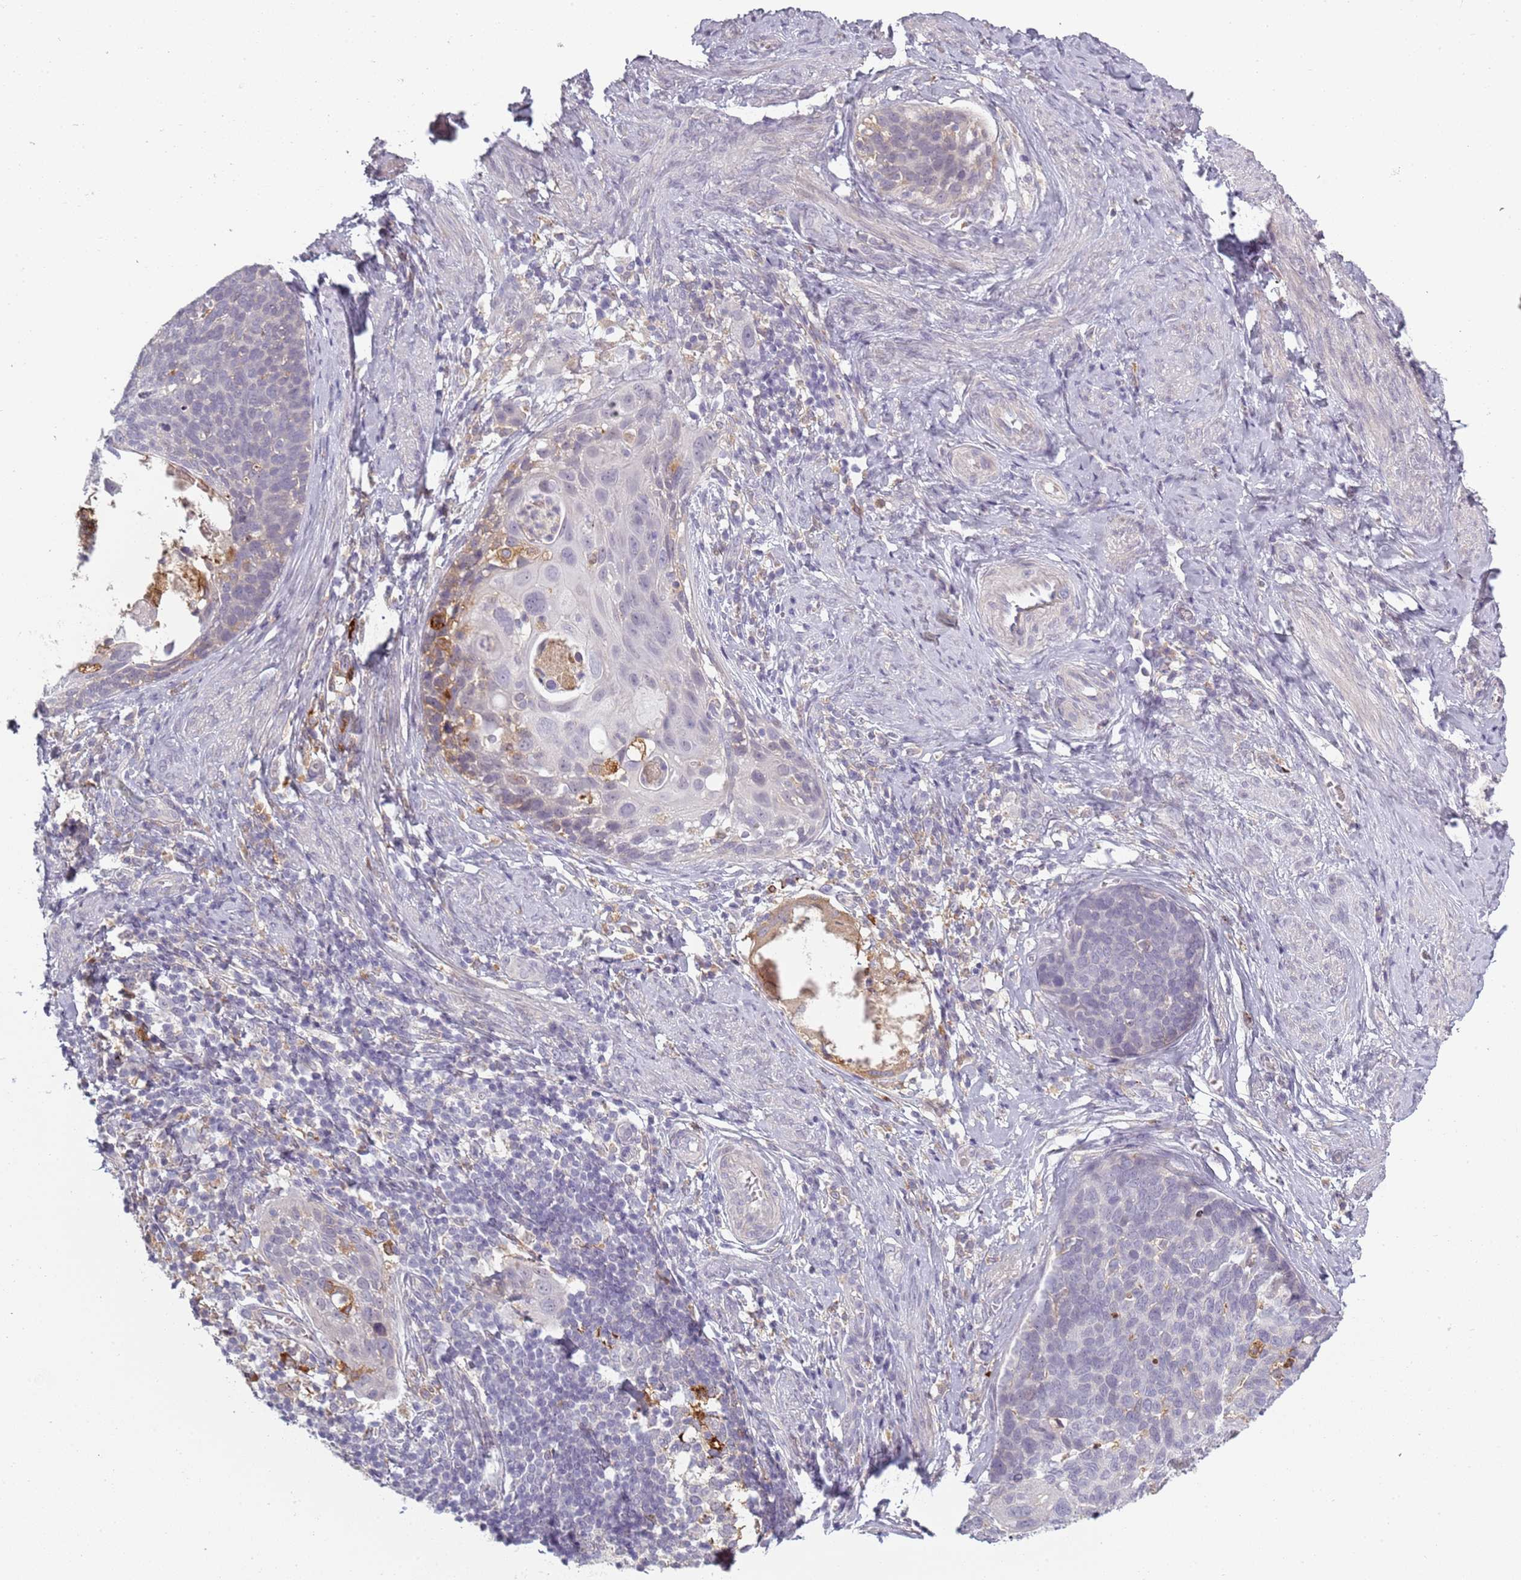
{"staining": {"intensity": "weak", "quantity": "<25%", "location": "cytoplasmic/membranous"}, "tissue": "cervical cancer", "cell_type": "Tumor cells", "image_type": "cancer", "snomed": [{"axis": "morphology", "description": "Squamous cell carcinoma, NOS"}, {"axis": "topography", "description": "Cervix"}], "caption": "This image is of cervical cancer (squamous cell carcinoma) stained with immunohistochemistry to label a protein in brown with the nuclei are counter-stained blue. There is no staining in tumor cells. The staining was performed using DAB to visualize the protein expression in brown, while the nuclei were stained in blue with hematoxylin (Magnification: 20x).", "gene": "CC2D2B", "patient": {"sex": "female", "age": 80}}